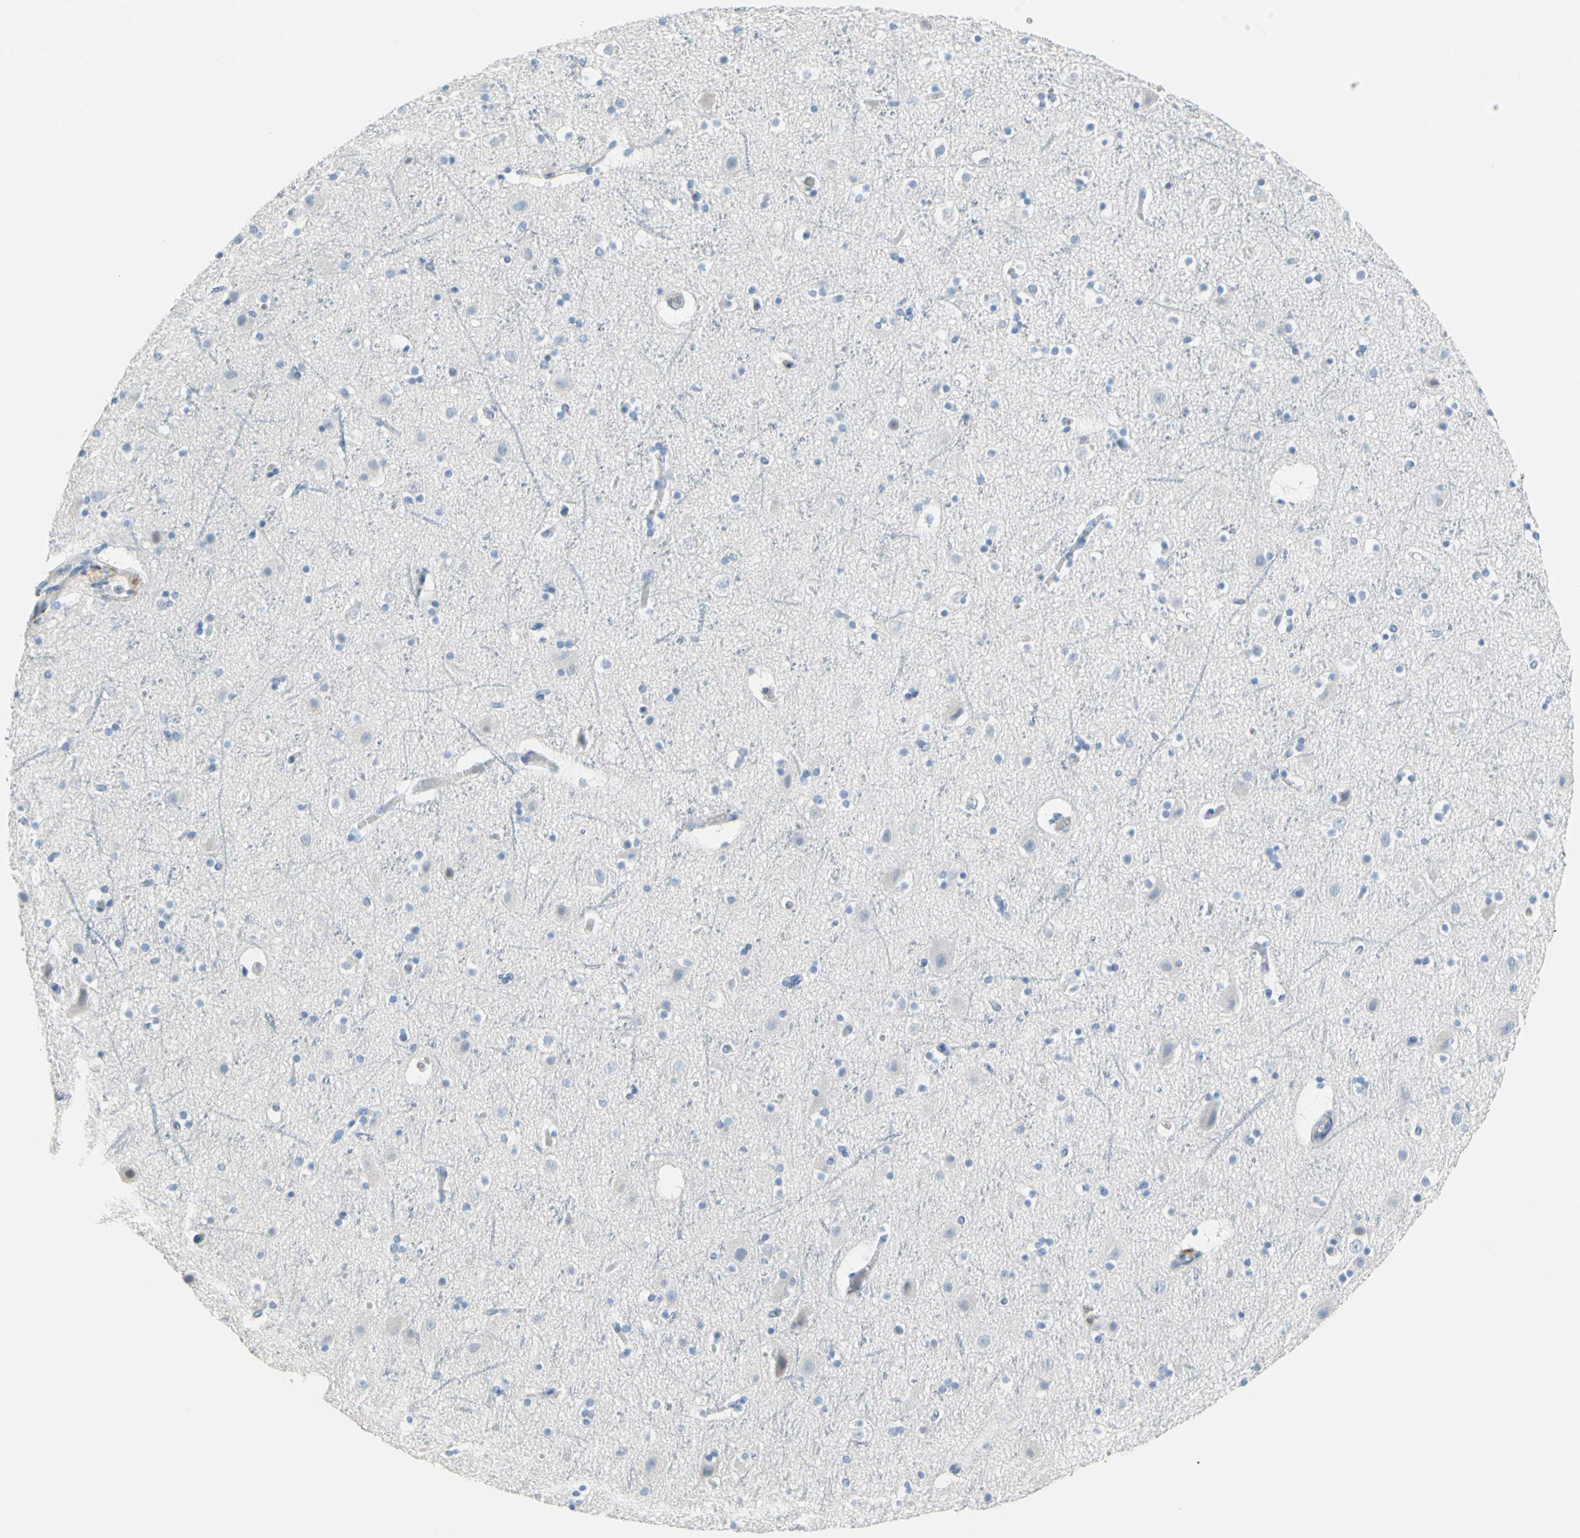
{"staining": {"intensity": "negative", "quantity": "none", "location": "none"}, "tissue": "cerebral cortex", "cell_type": "Endothelial cells", "image_type": "normal", "snomed": [{"axis": "morphology", "description": "Normal tissue, NOS"}, {"axis": "topography", "description": "Cerebral cortex"}], "caption": "A high-resolution photomicrograph shows immunohistochemistry staining of benign cerebral cortex, which shows no significant positivity in endothelial cells.", "gene": "TACC3", "patient": {"sex": "male", "age": 45}}